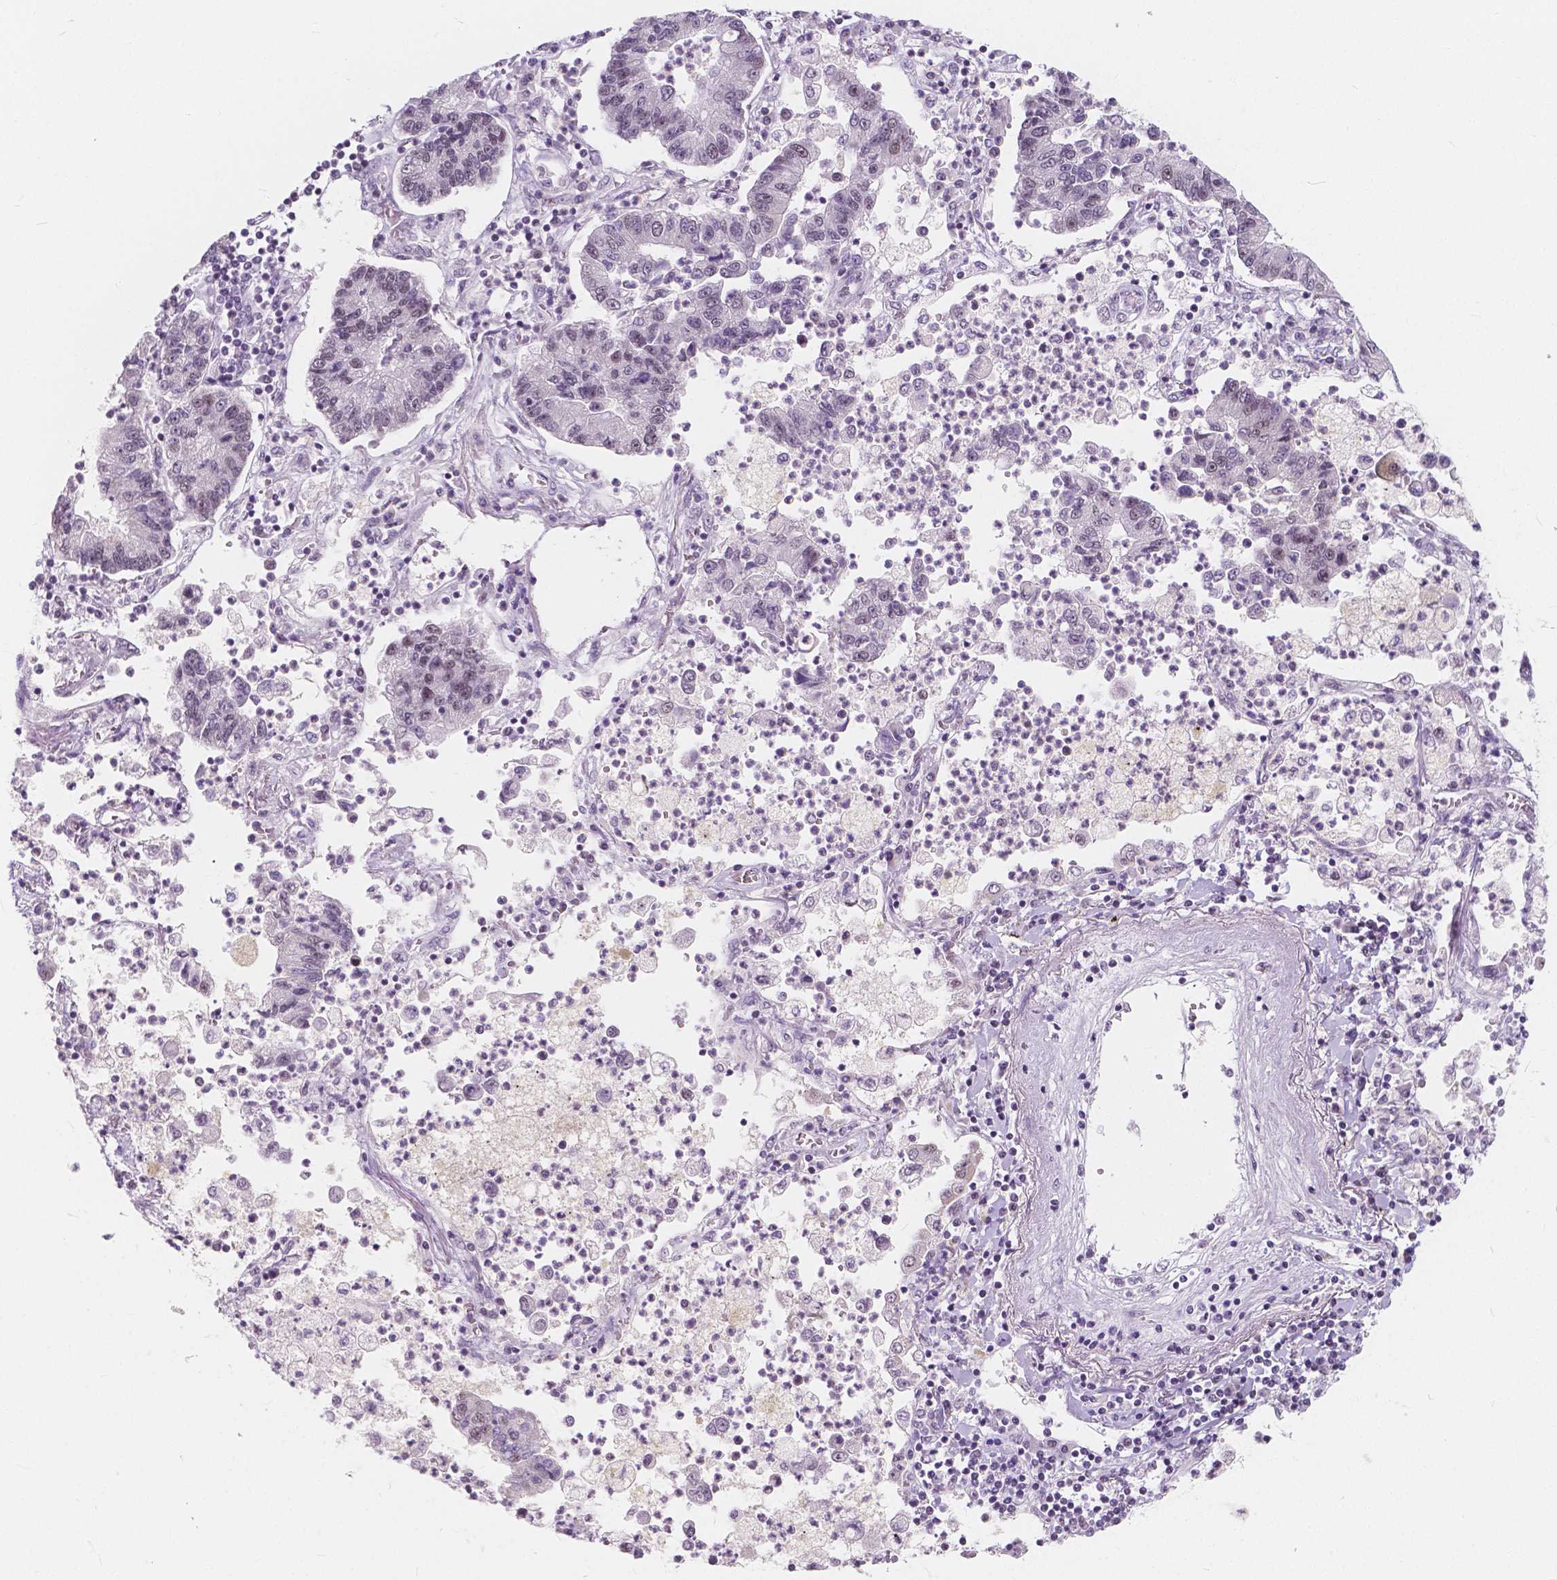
{"staining": {"intensity": "negative", "quantity": "none", "location": "none"}, "tissue": "lung cancer", "cell_type": "Tumor cells", "image_type": "cancer", "snomed": [{"axis": "morphology", "description": "Adenocarcinoma, NOS"}, {"axis": "topography", "description": "Lung"}], "caption": "This is an immunohistochemistry photomicrograph of lung cancer (adenocarcinoma). There is no staining in tumor cells.", "gene": "NOLC1", "patient": {"sex": "female", "age": 57}}